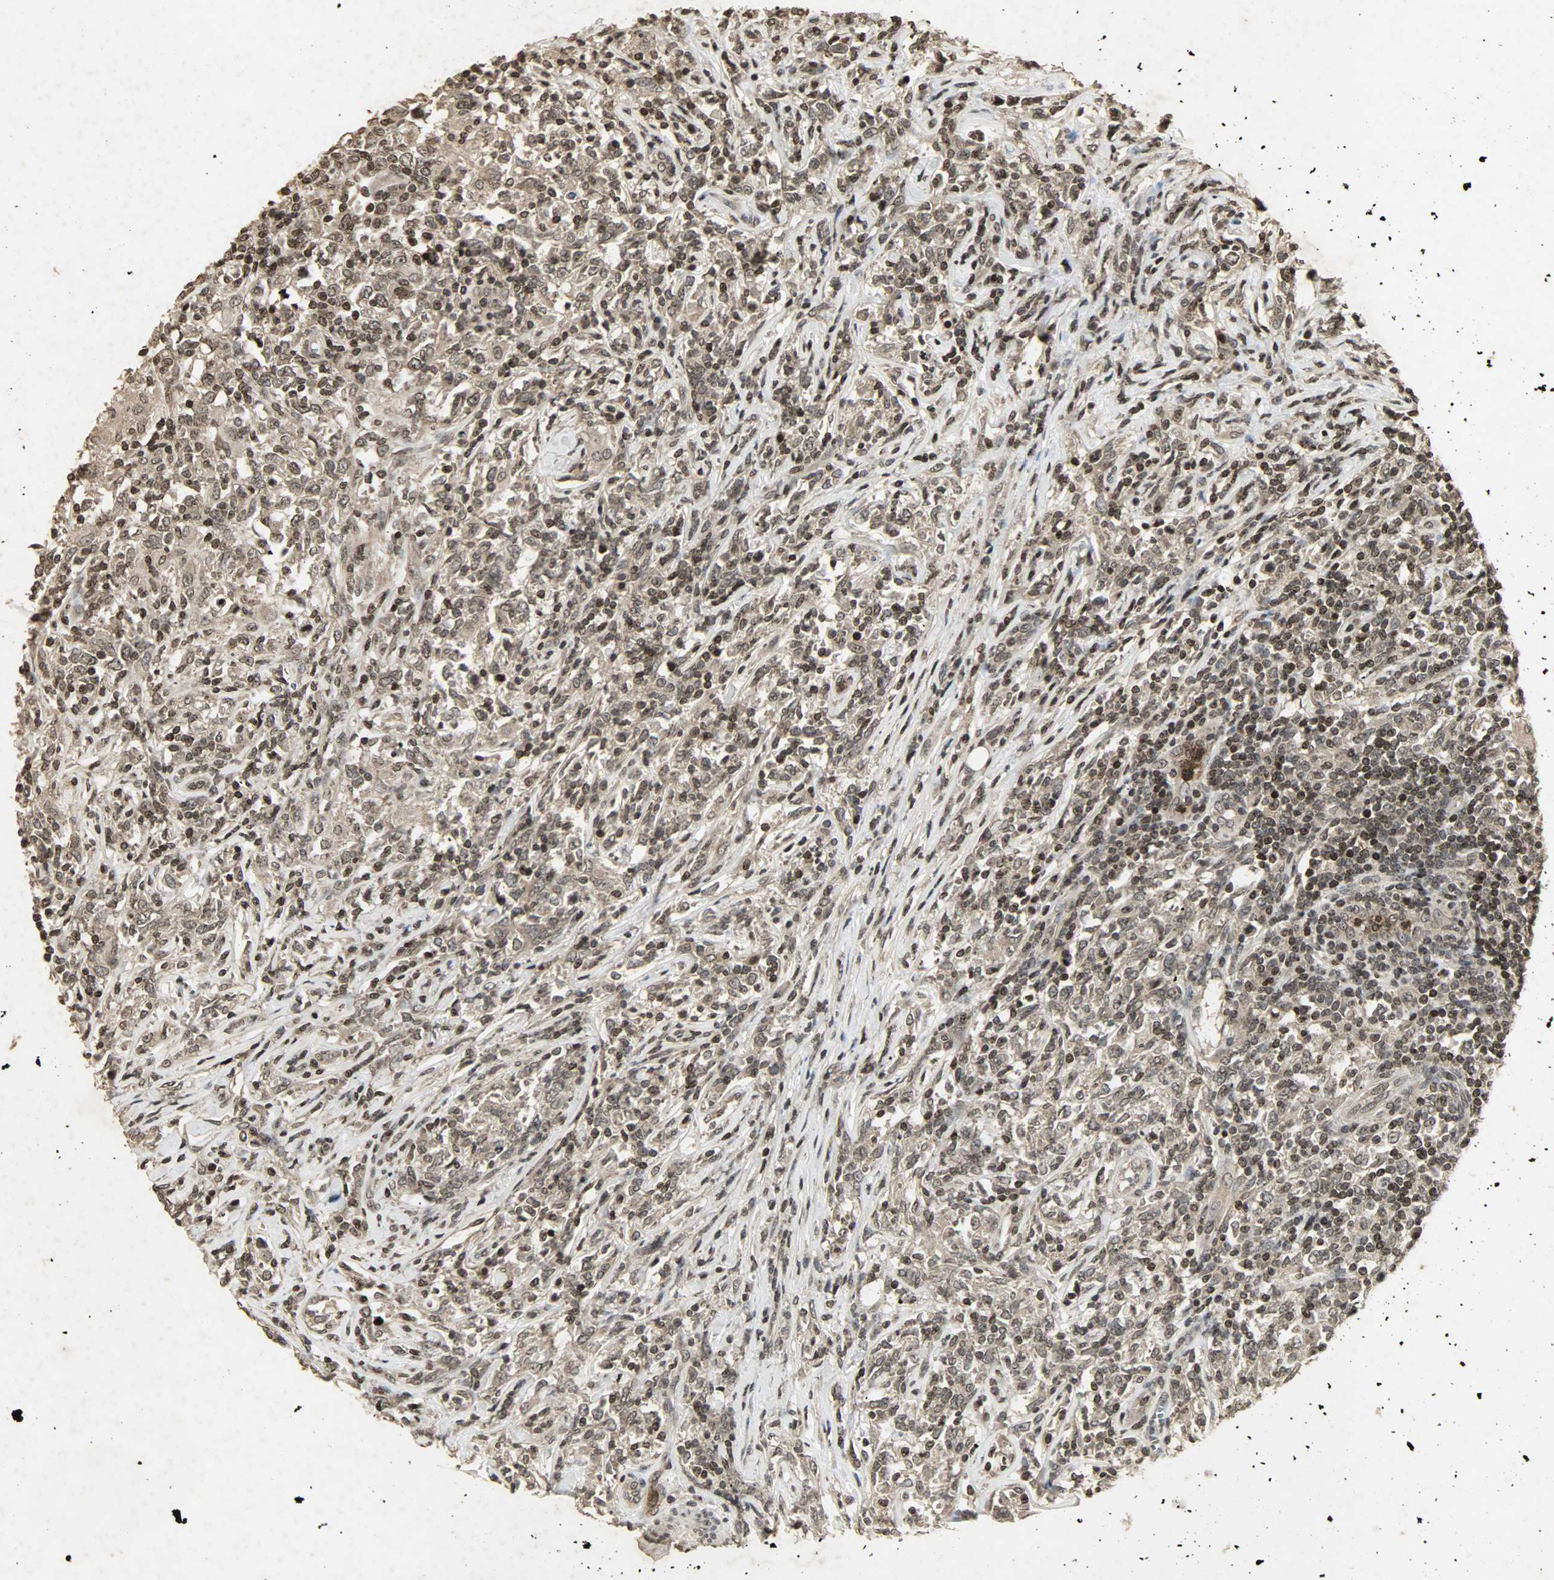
{"staining": {"intensity": "moderate", "quantity": ">75%", "location": "cytoplasmic/membranous,nuclear"}, "tissue": "lymphoma", "cell_type": "Tumor cells", "image_type": "cancer", "snomed": [{"axis": "morphology", "description": "Malignant lymphoma, non-Hodgkin's type, High grade"}, {"axis": "topography", "description": "Lymph node"}], "caption": "An image of human malignant lymphoma, non-Hodgkin's type (high-grade) stained for a protein exhibits moderate cytoplasmic/membranous and nuclear brown staining in tumor cells.", "gene": "PPP3R1", "patient": {"sex": "female", "age": 84}}